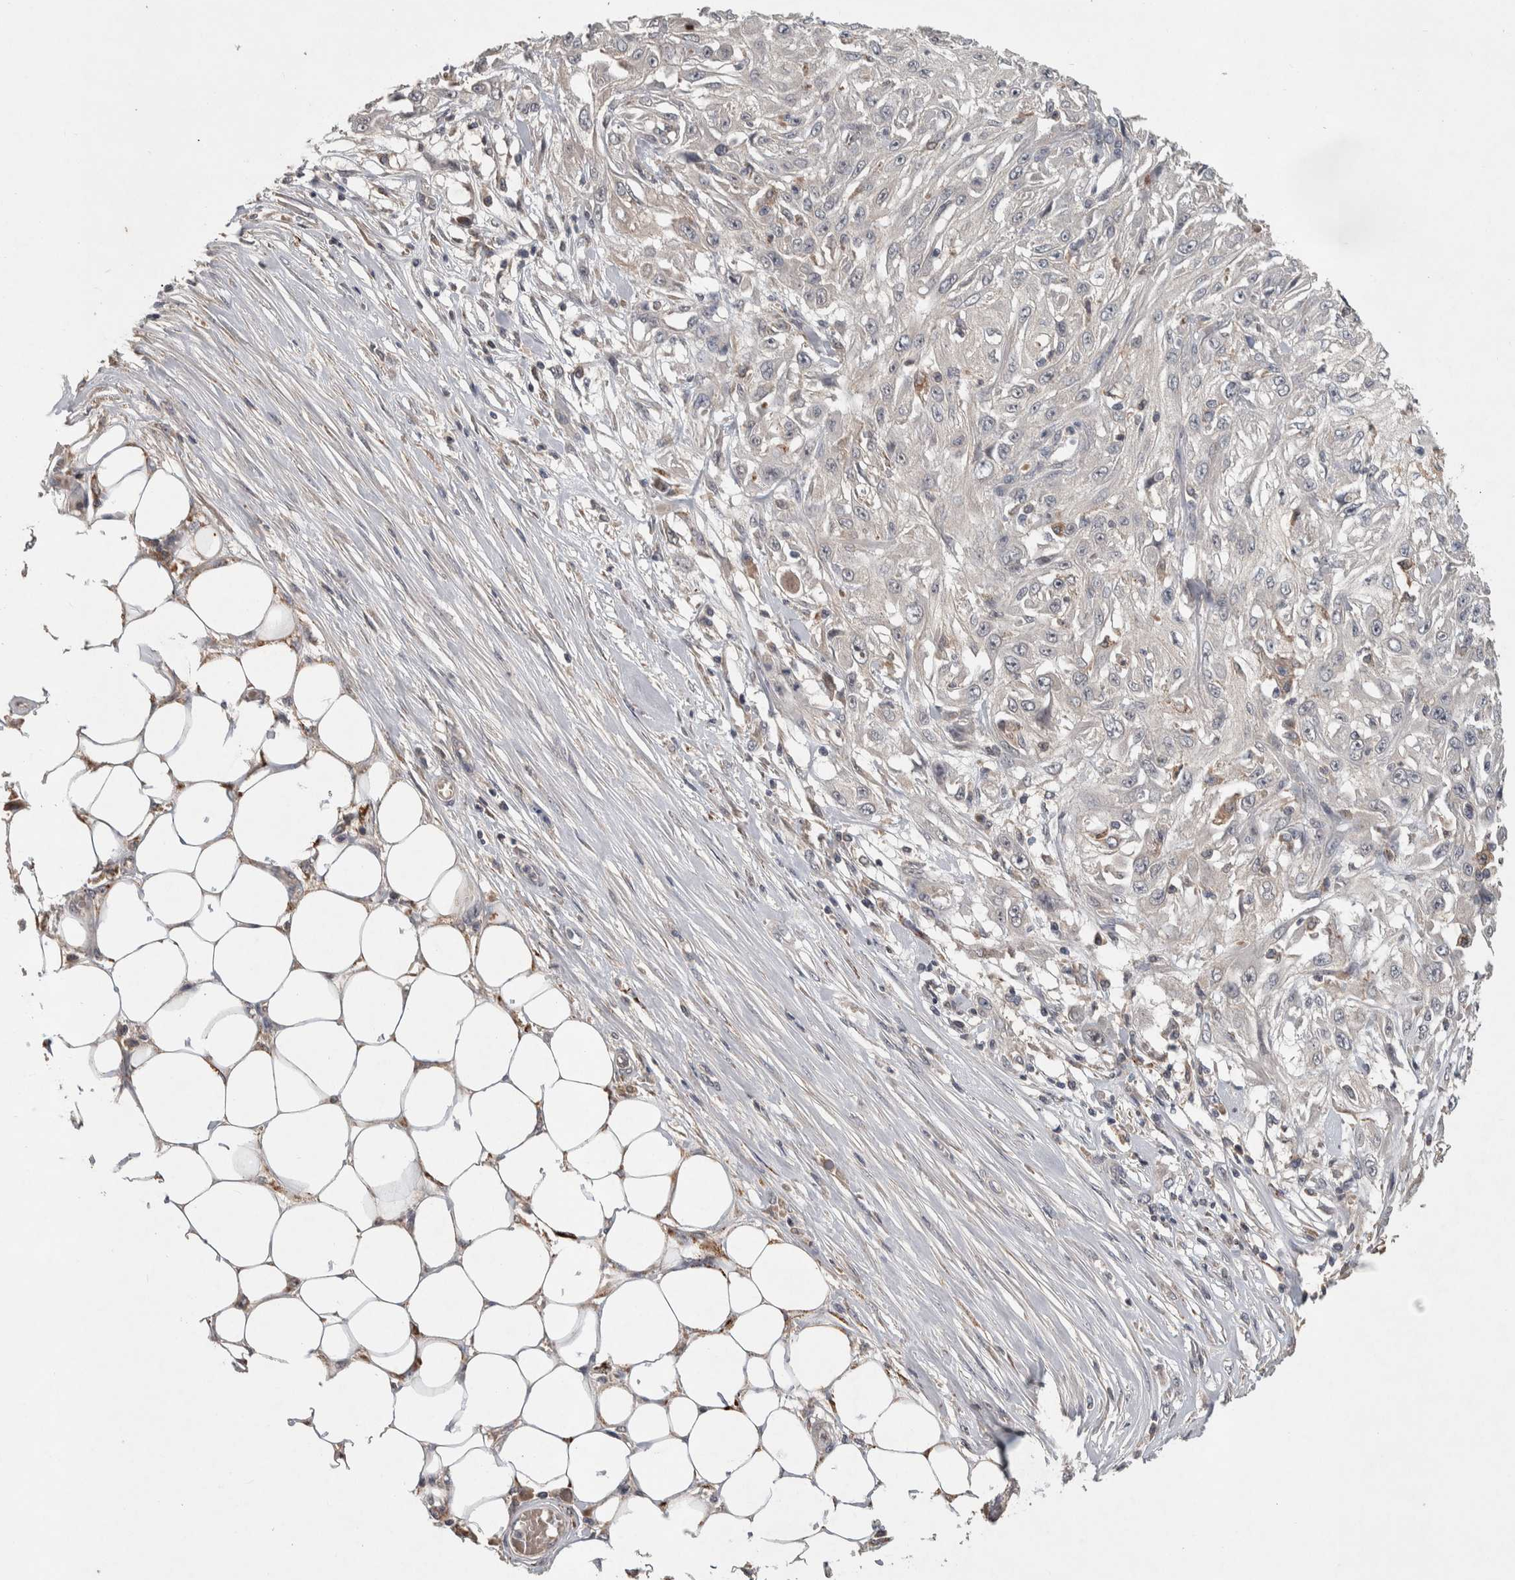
{"staining": {"intensity": "negative", "quantity": "none", "location": "none"}, "tissue": "skin cancer", "cell_type": "Tumor cells", "image_type": "cancer", "snomed": [{"axis": "morphology", "description": "Squamous cell carcinoma, NOS"}, {"axis": "morphology", "description": "Squamous cell carcinoma, metastatic, NOS"}, {"axis": "topography", "description": "Skin"}, {"axis": "topography", "description": "Lymph node"}], "caption": "Immunohistochemistry of human skin cancer (metastatic squamous cell carcinoma) shows no expression in tumor cells. (Brightfield microscopy of DAB (3,3'-diaminobenzidine) immunohistochemistry (IHC) at high magnification).", "gene": "CHRM3", "patient": {"sex": "male", "age": 75}}